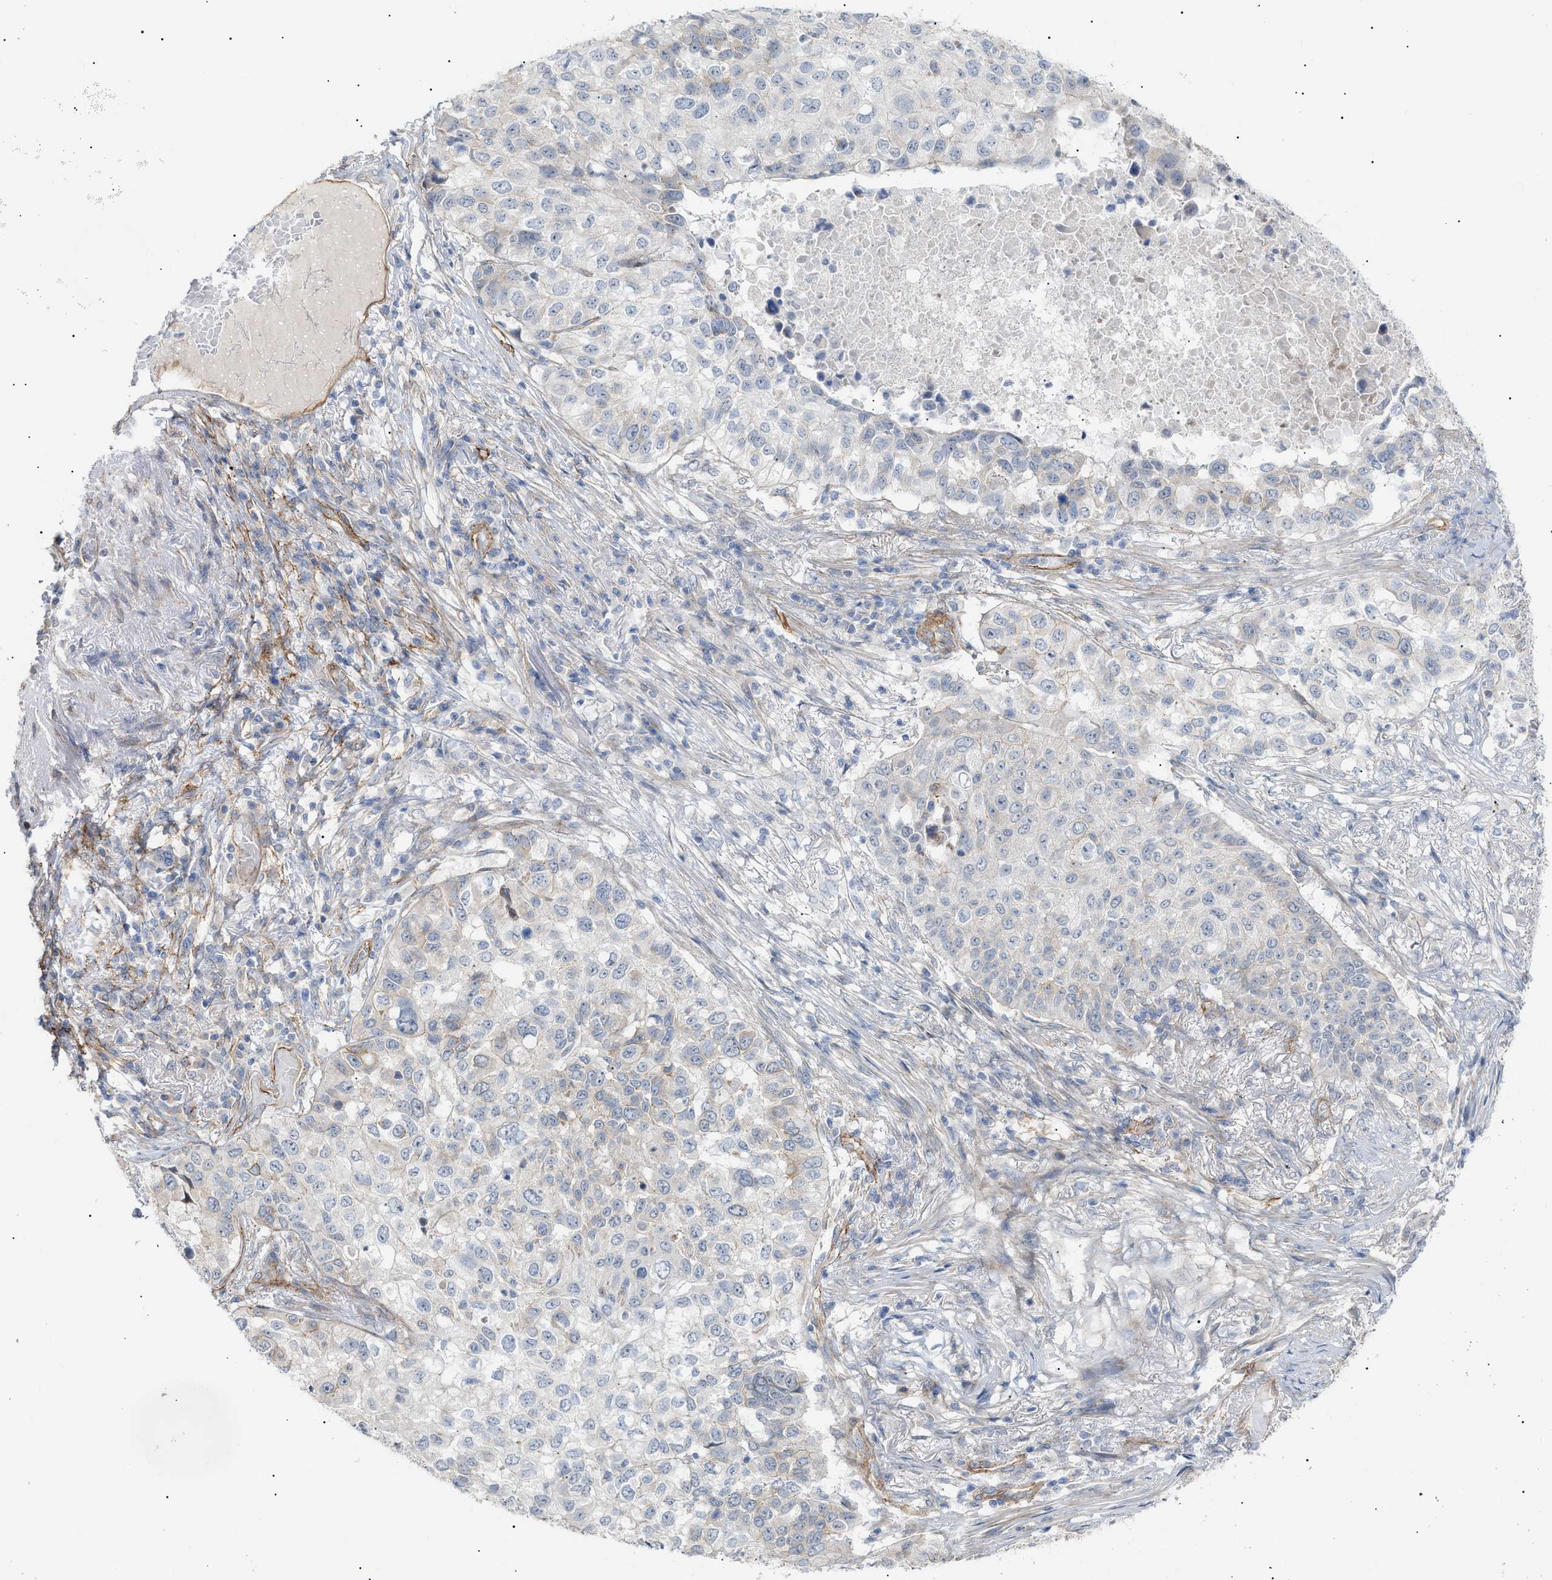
{"staining": {"intensity": "weak", "quantity": "<25%", "location": "cytoplasmic/membranous"}, "tissue": "lung cancer", "cell_type": "Tumor cells", "image_type": "cancer", "snomed": [{"axis": "morphology", "description": "Squamous cell carcinoma, NOS"}, {"axis": "topography", "description": "Lung"}], "caption": "An immunohistochemistry image of squamous cell carcinoma (lung) is shown. There is no staining in tumor cells of squamous cell carcinoma (lung).", "gene": "ZFHX2", "patient": {"sex": "male", "age": 57}}